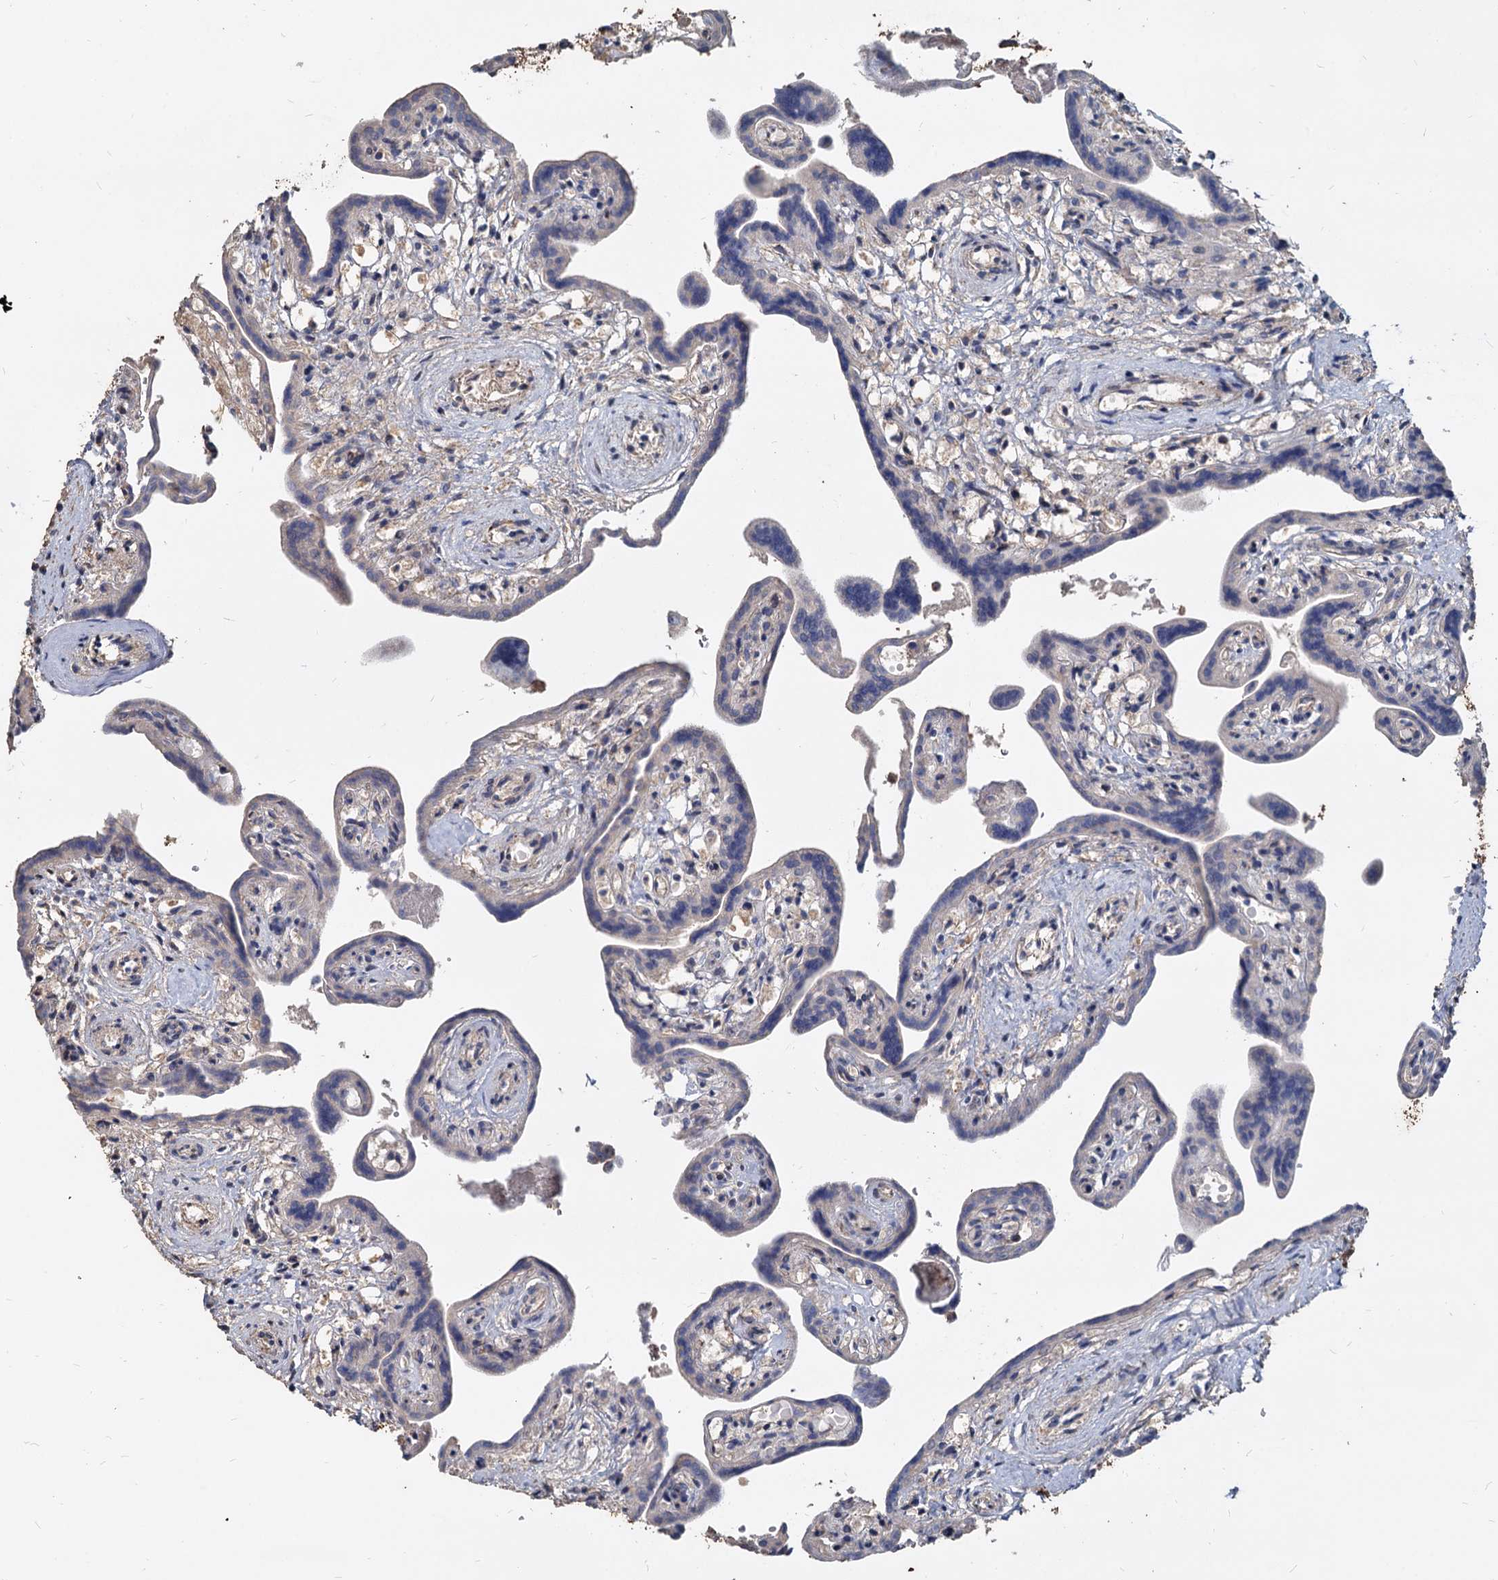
{"staining": {"intensity": "weak", "quantity": "<25%", "location": "cytoplasmic/membranous"}, "tissue": "placenta", "cell_type": "Trophoblastic cells", "image_type": "normal", "snomed": [{"axis": "morphology", "description": "Normal tissue, NOS"}, {"axis": "topography", "description": "Placenta"}], "caption": "There is no significant expression in trophoblastic cells of placenta.", "gene": "DEPDC4", "patient": {"sex": "female", "age": 37}}